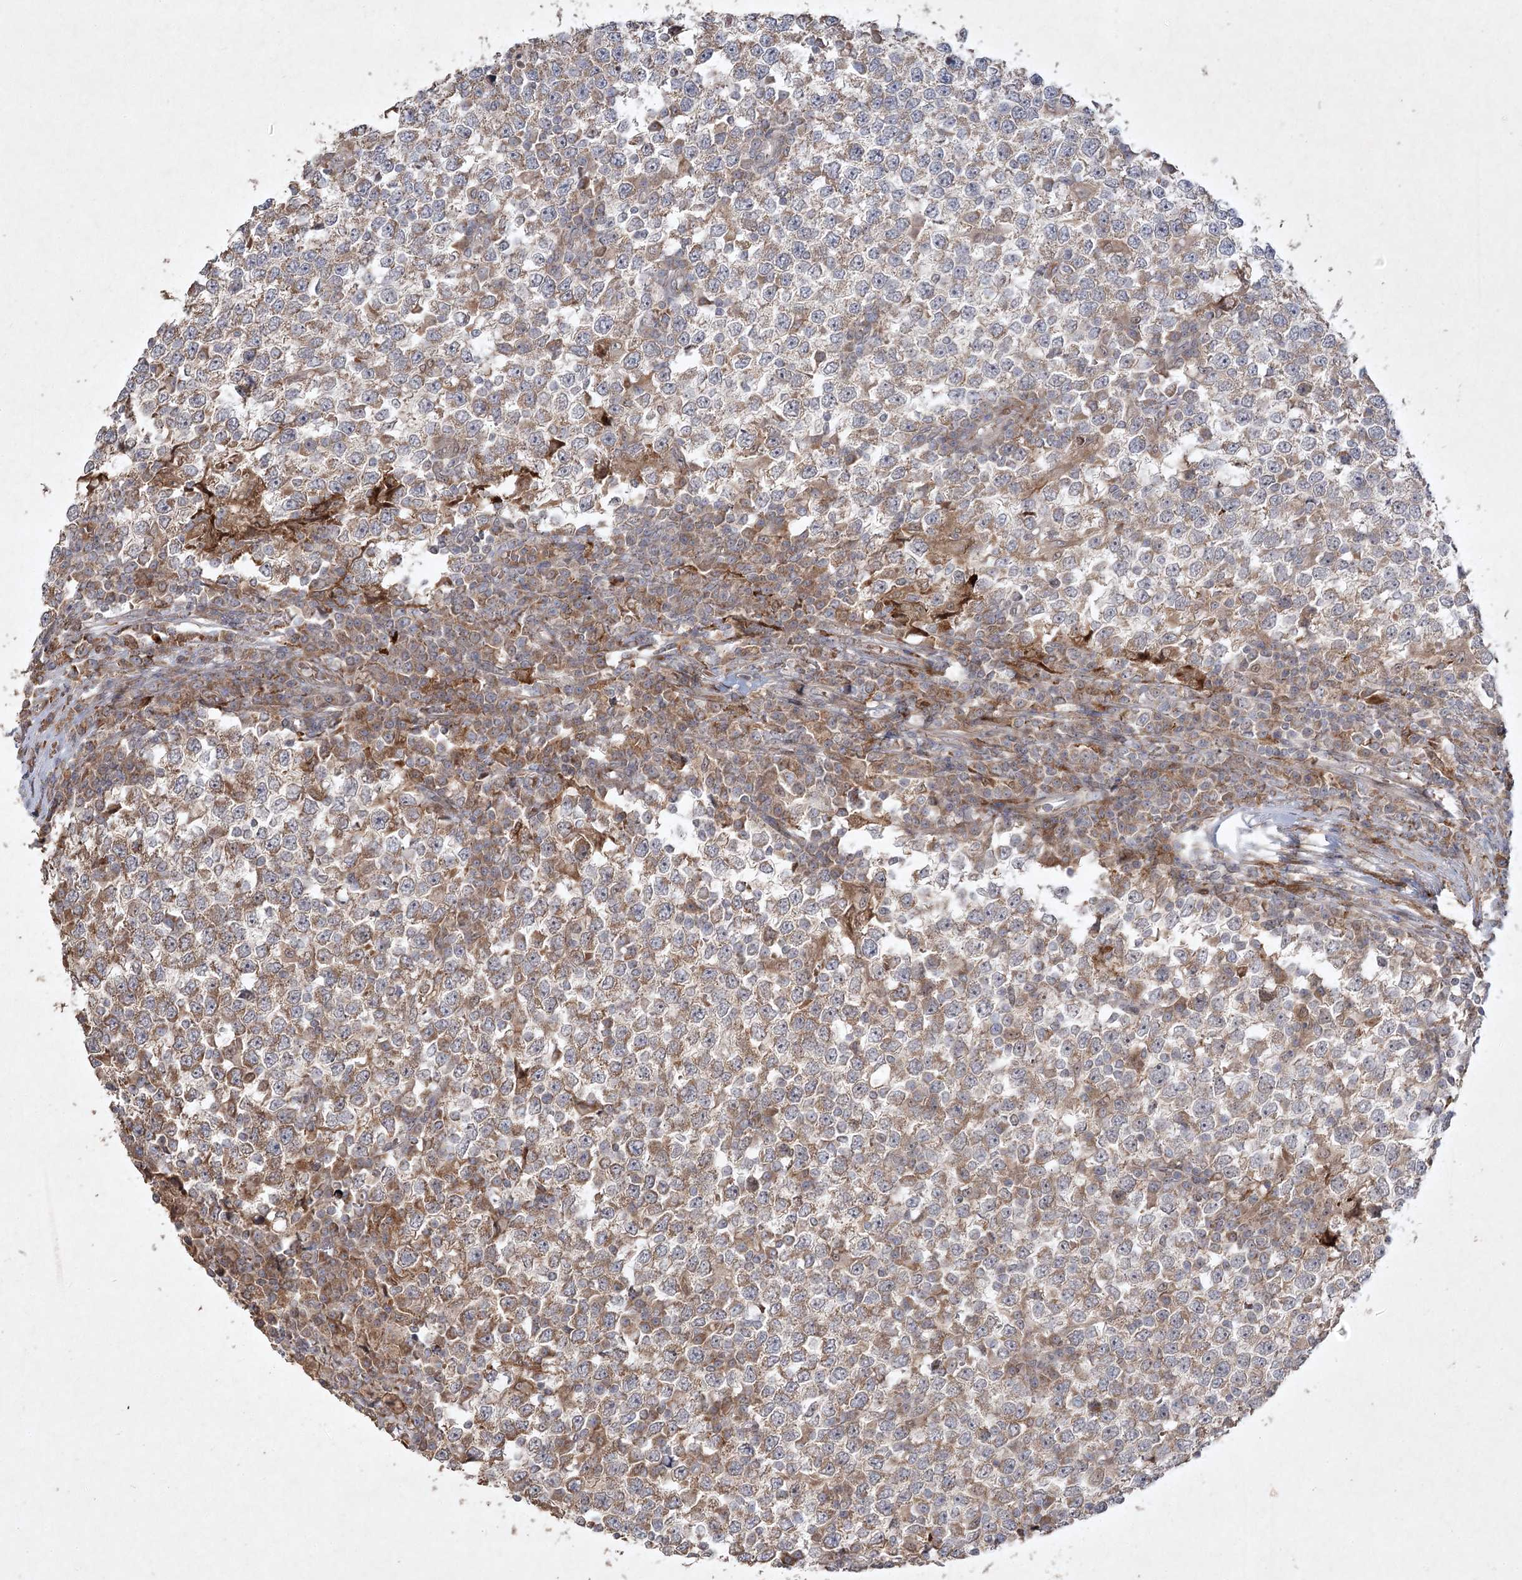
{"staining": {"intensity": "weak", "quantity": ">75%", "location": "cytoplasmic/membranous"}, "tissue": "testis cancer", "cell_type": "Tumor cells", "image_type": "cancer", "snomed": [{"axis": "morphology", "description": "Seminoma, NOS"}, {"axis": "topography", "description": "Testis"}], "caption": "Human testis seminoma stained with a protein marker exhibits weak staining in tumor cells.", "gene": "KBTBD4", "patient": {"sex": "male", "age": 65}}